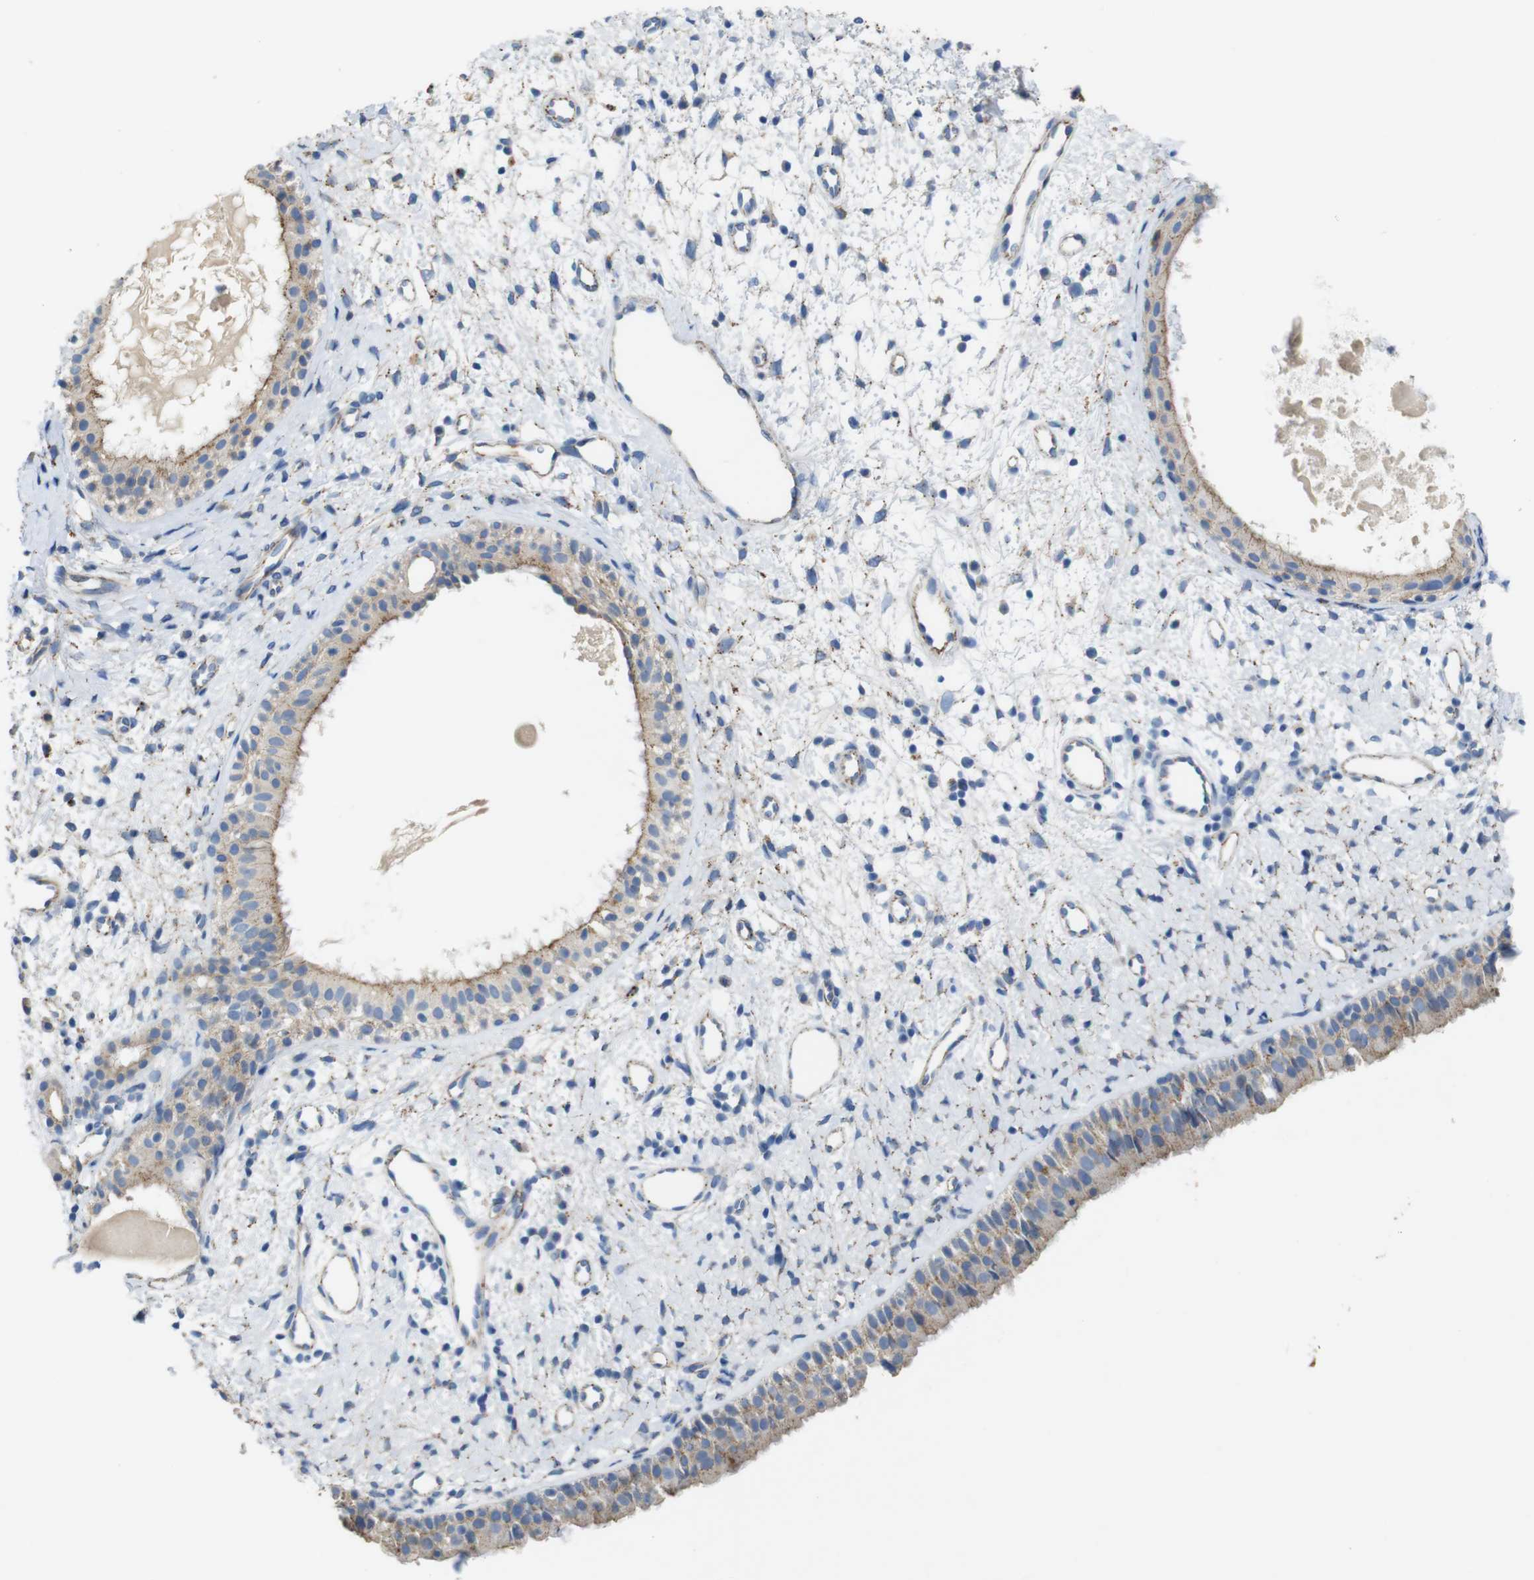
{"staining": {"intensity": "weak", "quantity": ">75%", "location": "cytoplasmic/membranous"}, "tissue": "nasopharynx", "cell_type": "Respiratory epithelial cells", "image_type": "normal", "snomed": [{"axis": "morphology", "description": "Normal tissue, NOS"}, {"axis": "topography", "description": "Nasopharynx"}], "caption": "Immunohistochemical staining of benign nasopharynx demonstrates >75% levels of weak cytoplasmic/membranous protein positivity in about >75% of respiratory epithelial cells.", "gene": "NHLRC3", "patient": {"sex": "male", "age": 22}}